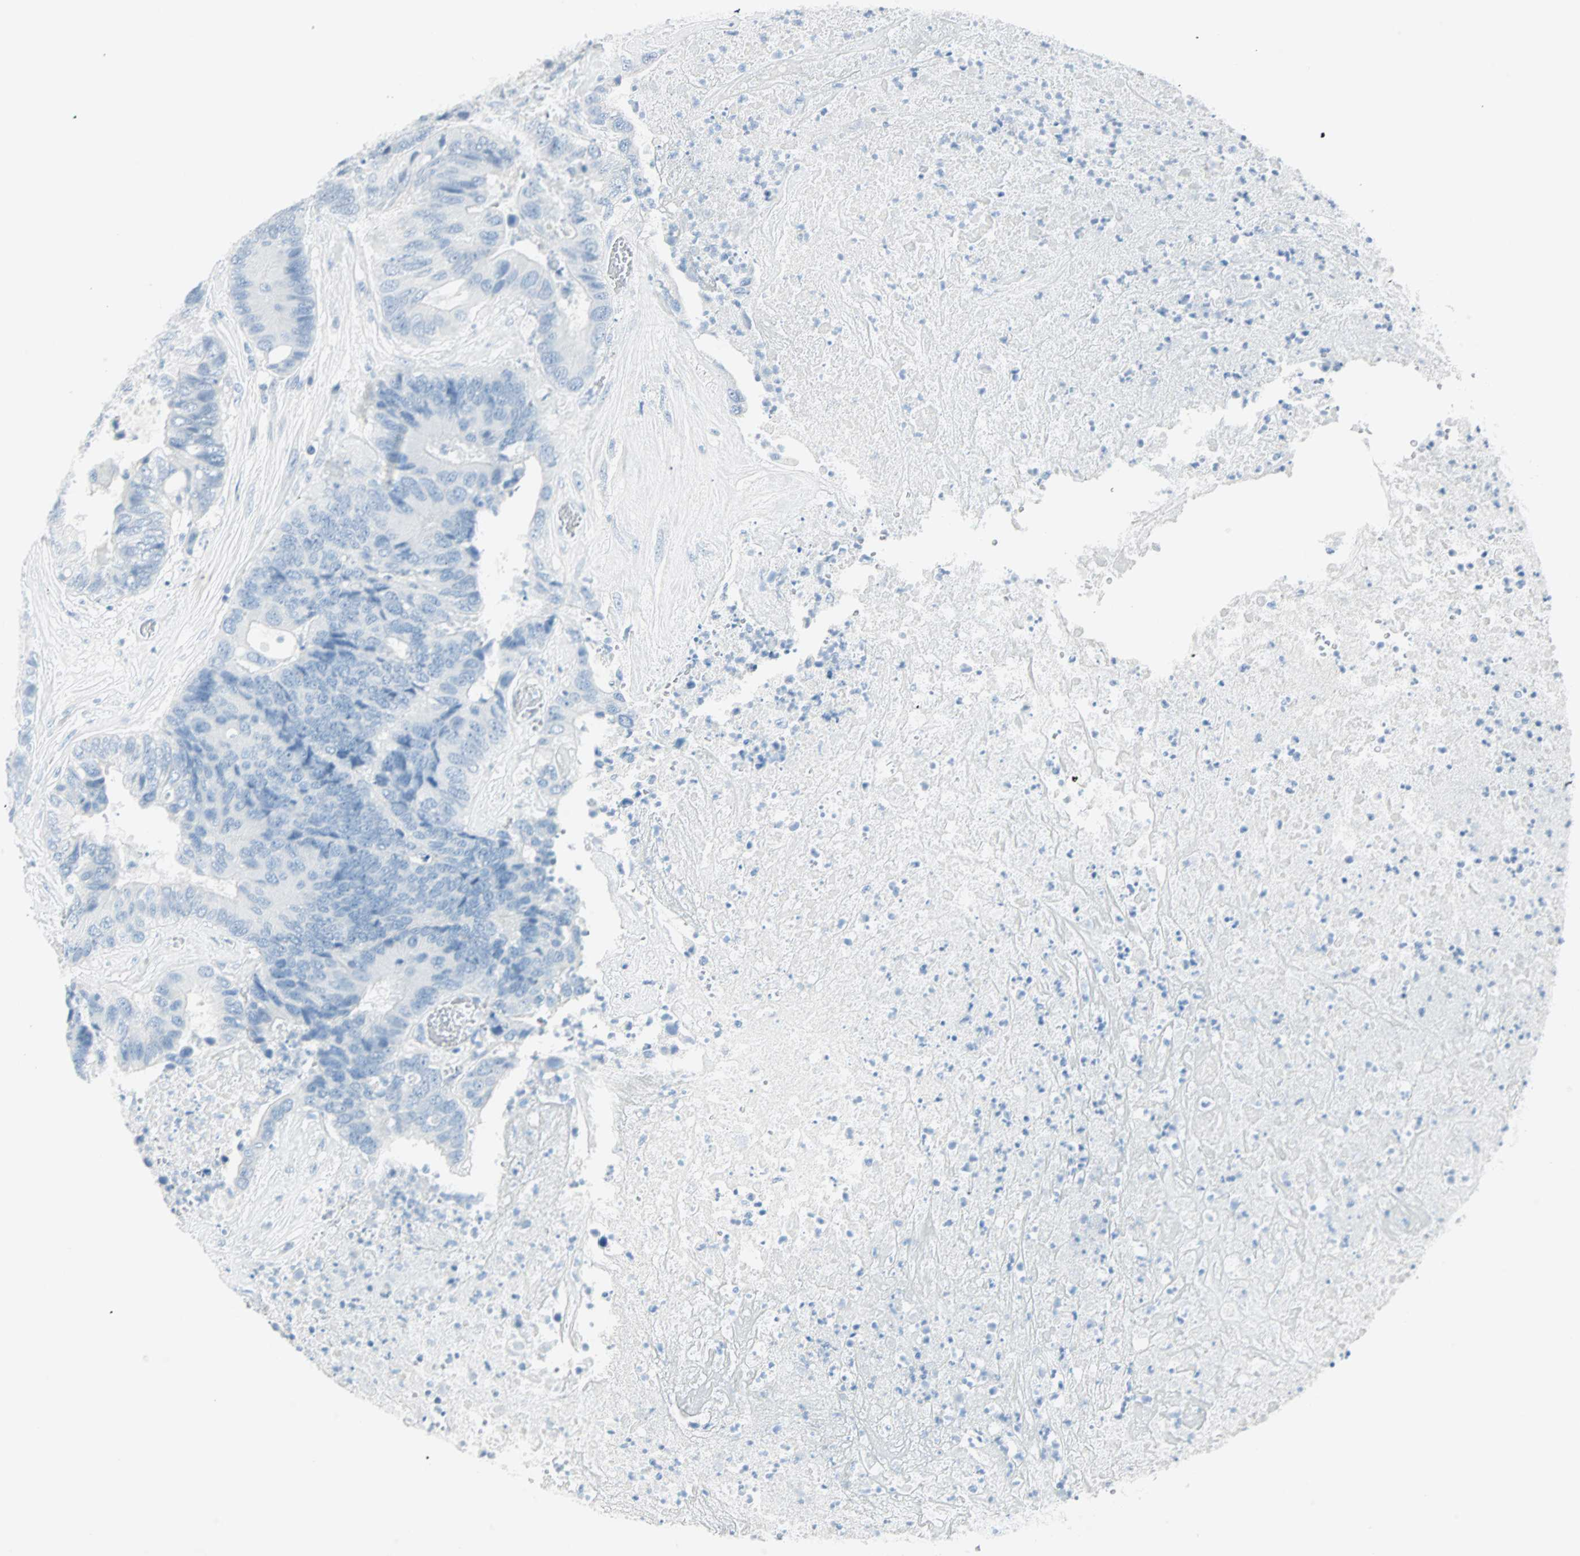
{"staining": {"intensity": "negative", "quantity": "none", "location": "none"}, "tissue": "colorectal cancer", "cell_type": "Tumor cells", "image_type": "cancer", "snomed": [{"axis": "morphology", "description": "Adenocarcinoma, NOS"}, {"axis": "topography", "description": "Rectum"}], "caption": "A high-resolution histopathology image shows immunohistochemistry staining of colorectal adenocarcinoma, which shows no significant expression in tumor cells.", "gene": "NES", "patient": {"sex": "male", "age": 55}}